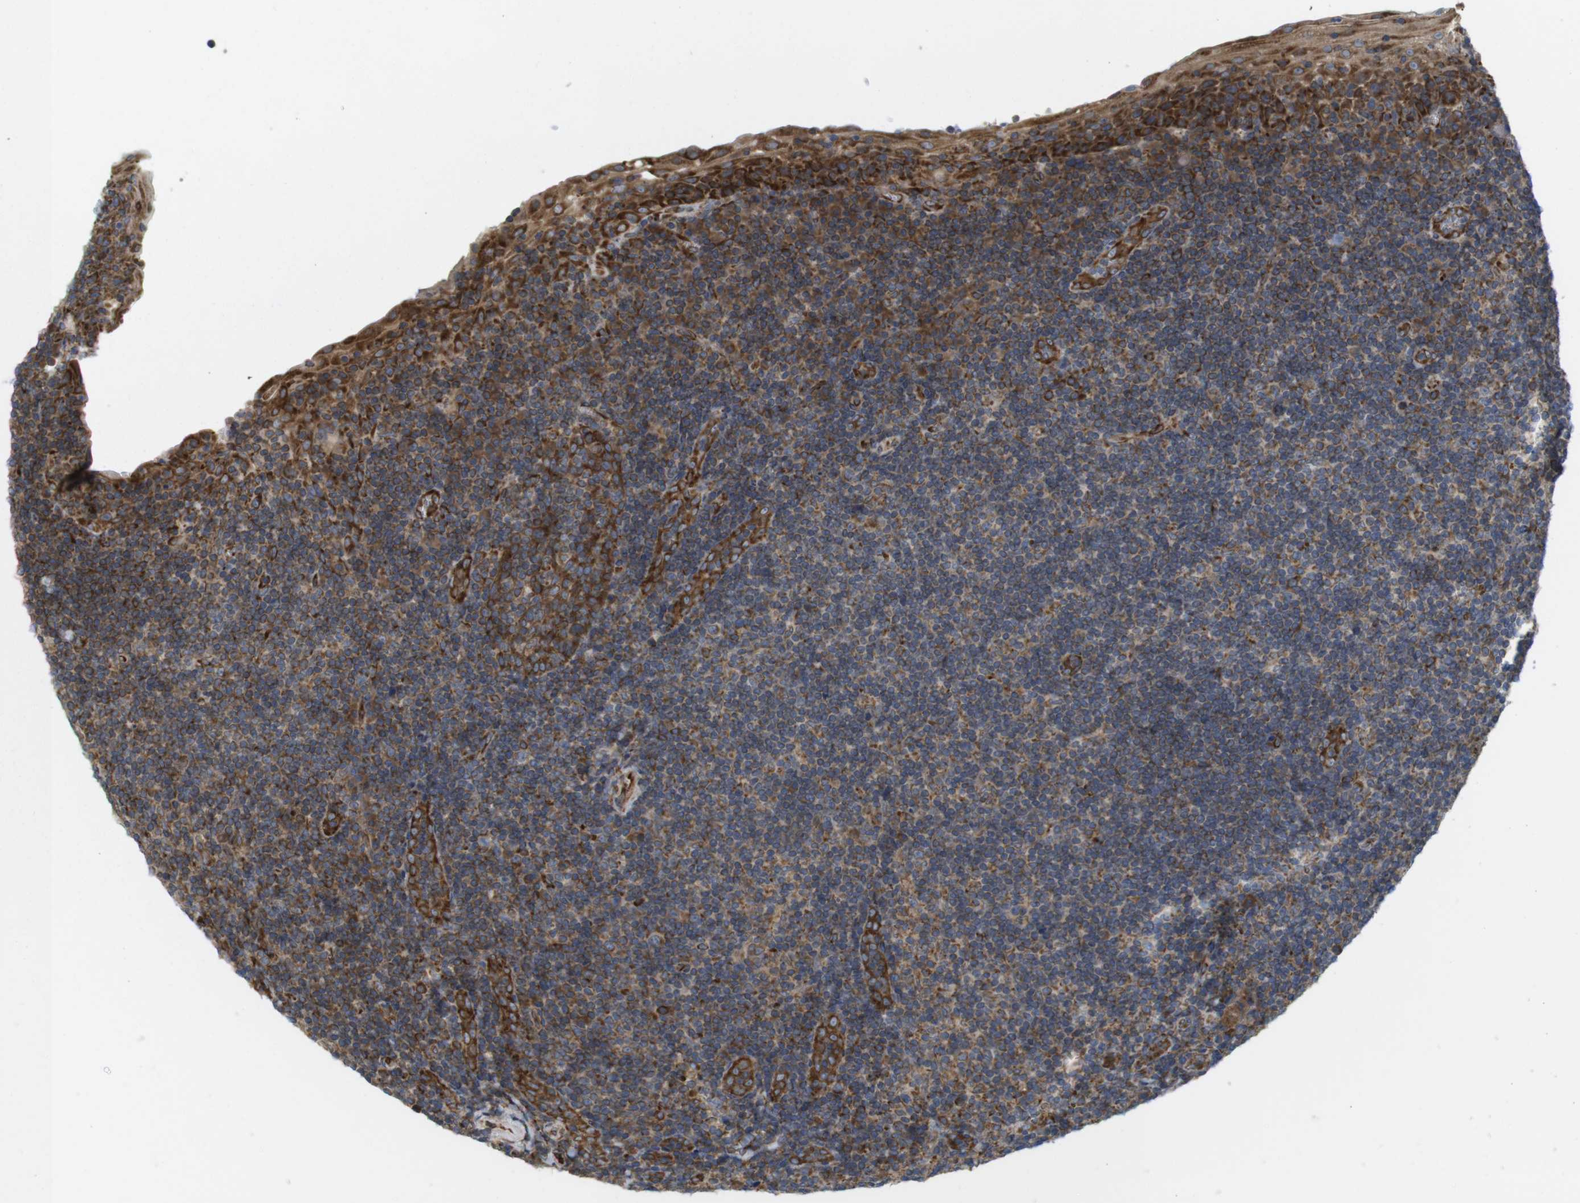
{"staining": {"intensity": "moderate", "quantity": ">75%", "location": "cytoplasmic/membranous"}, "tissue": "tonsil", "cell_type": "Non-germinal center cells", "image_type": "normal", "snomed": [{"axis": "morphology", "description": "Normal tissue, NOS"}, {"axis": "topography", "description": "Tonsil"}], "caption": "Immunohistochemical staining of unremarkable human tonsil reveals moderate cytoplasmic/membranous protein expression in about >75% of non-germinal center cells. Using DAB (brown) and hematoxylin (blue) stains, captured at high magnification using brightfield microscopy.", "gene": "PCNX2", "patient": {"sex": "male", "age": 37}}